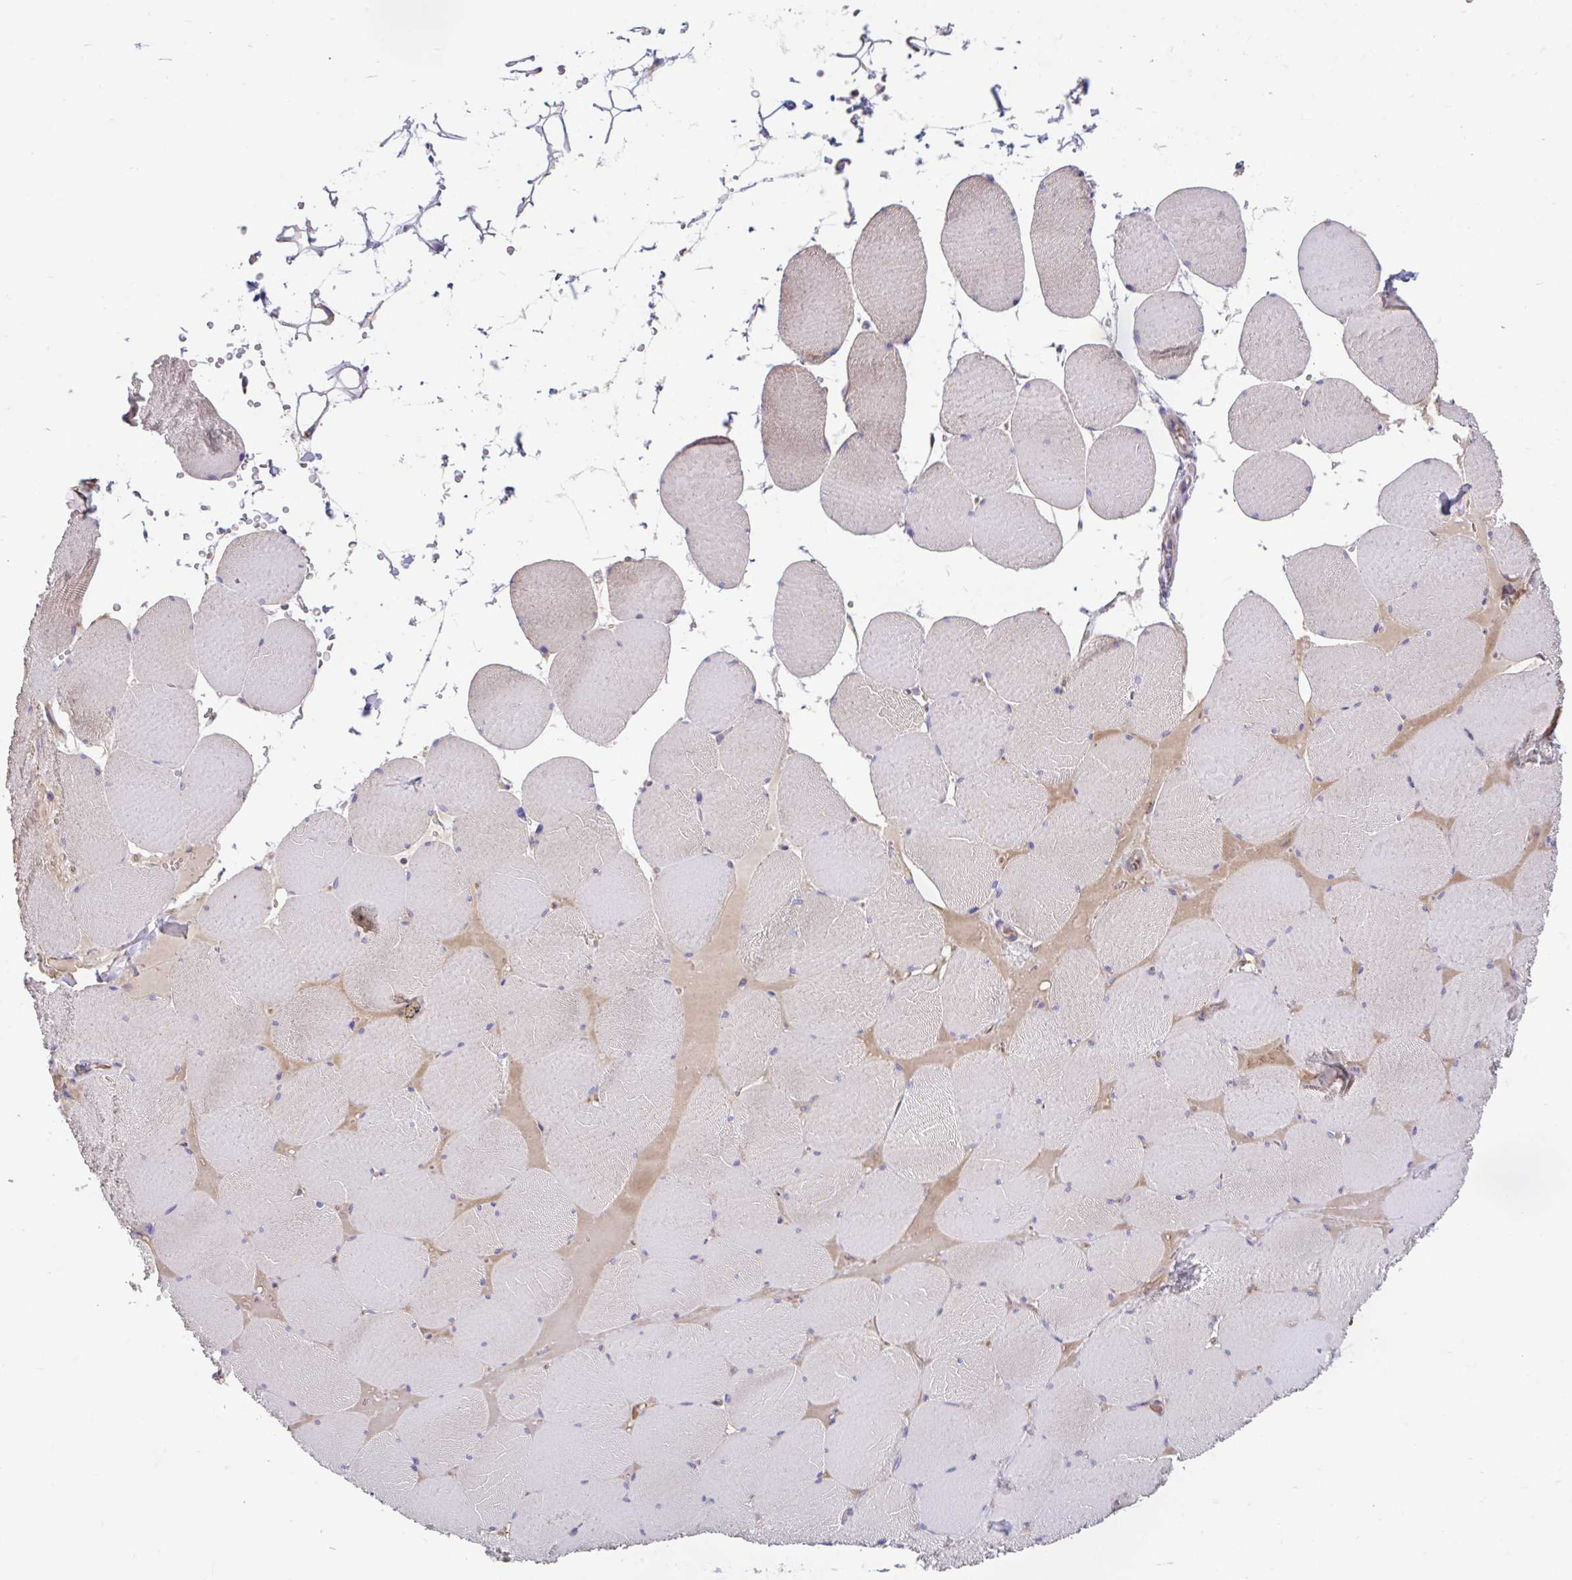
{"staining": {"intensity": "moderate", "quantity": "25%-75%", "location": "cytoplasmic/membranous"}, "tissue": "skeletal muscle", "cell_type": "Myocytes", "image_type": "normal", "snomed": [{"axis": "morphology", "description": "Normal tissue, NOS"}, {"axis": "topography", "description": "Skeletal muscle"}, {"axis": "topography", "description": "Head-Neck"}], "caption": "Immunohistochemical staining of benign skeletal muscle exhibits moderate cytoplasmic/membranous protein positivity in about 25%-75% of myocytes.", "gene": "RALBP1", "patient": {"sex": "male", "age": 66}}